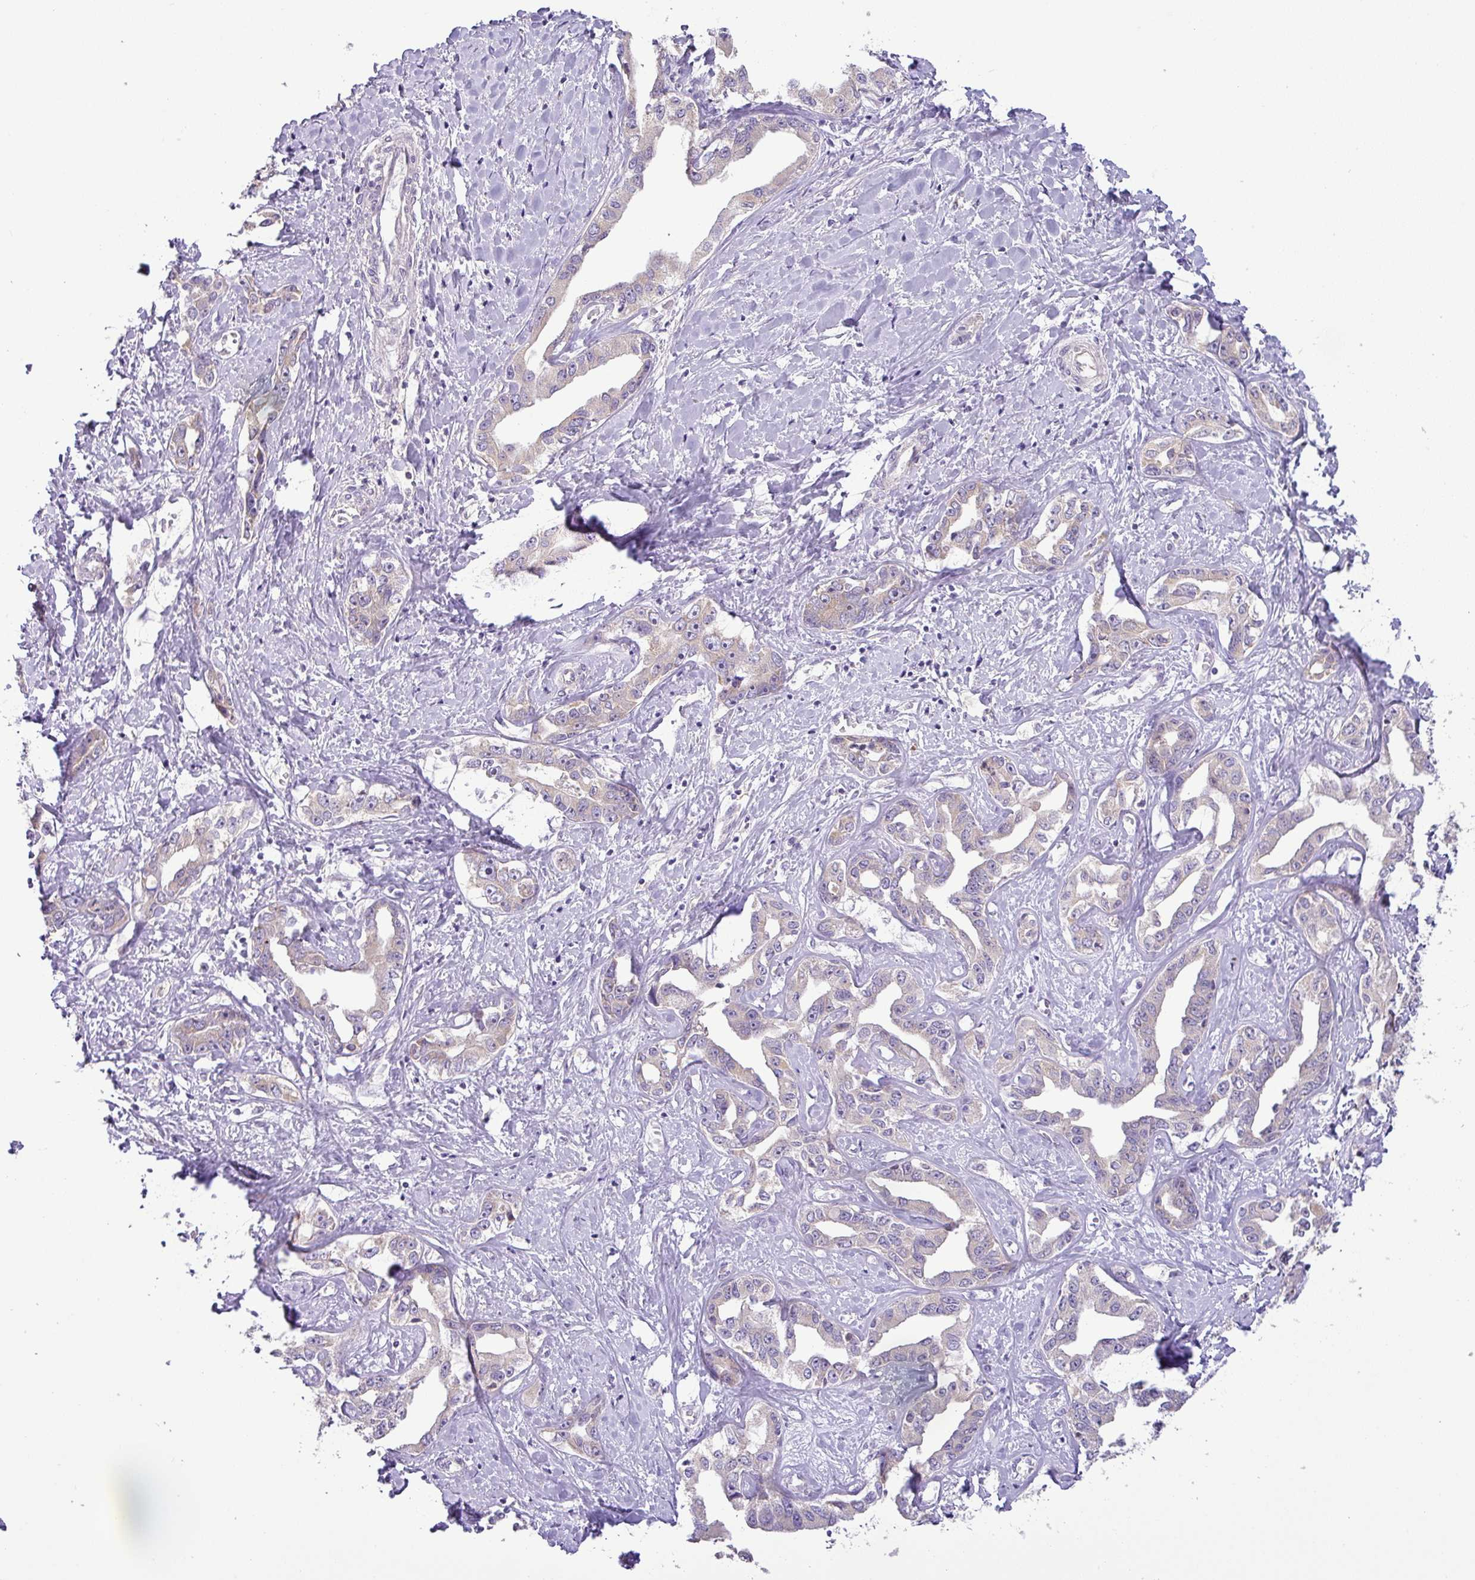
{"staining": {"intensity": "negative", "quantity": "none", "location": "none"}, "tissue": "liver cancer", "cell_type": "Tumor cells", "image_type": "cancer", "snomed": [{"axis": "morphology", "description": "Cholangiocarcinoma"}, {"axis": "topography", "description": "Liver"}], "caption": "The histopathology image demonstrates no significant expression in tumor cells of liver cholangiocarcinoma.", "gene": "GALNT12", "patient": {"sex": "male", "age": 59}}